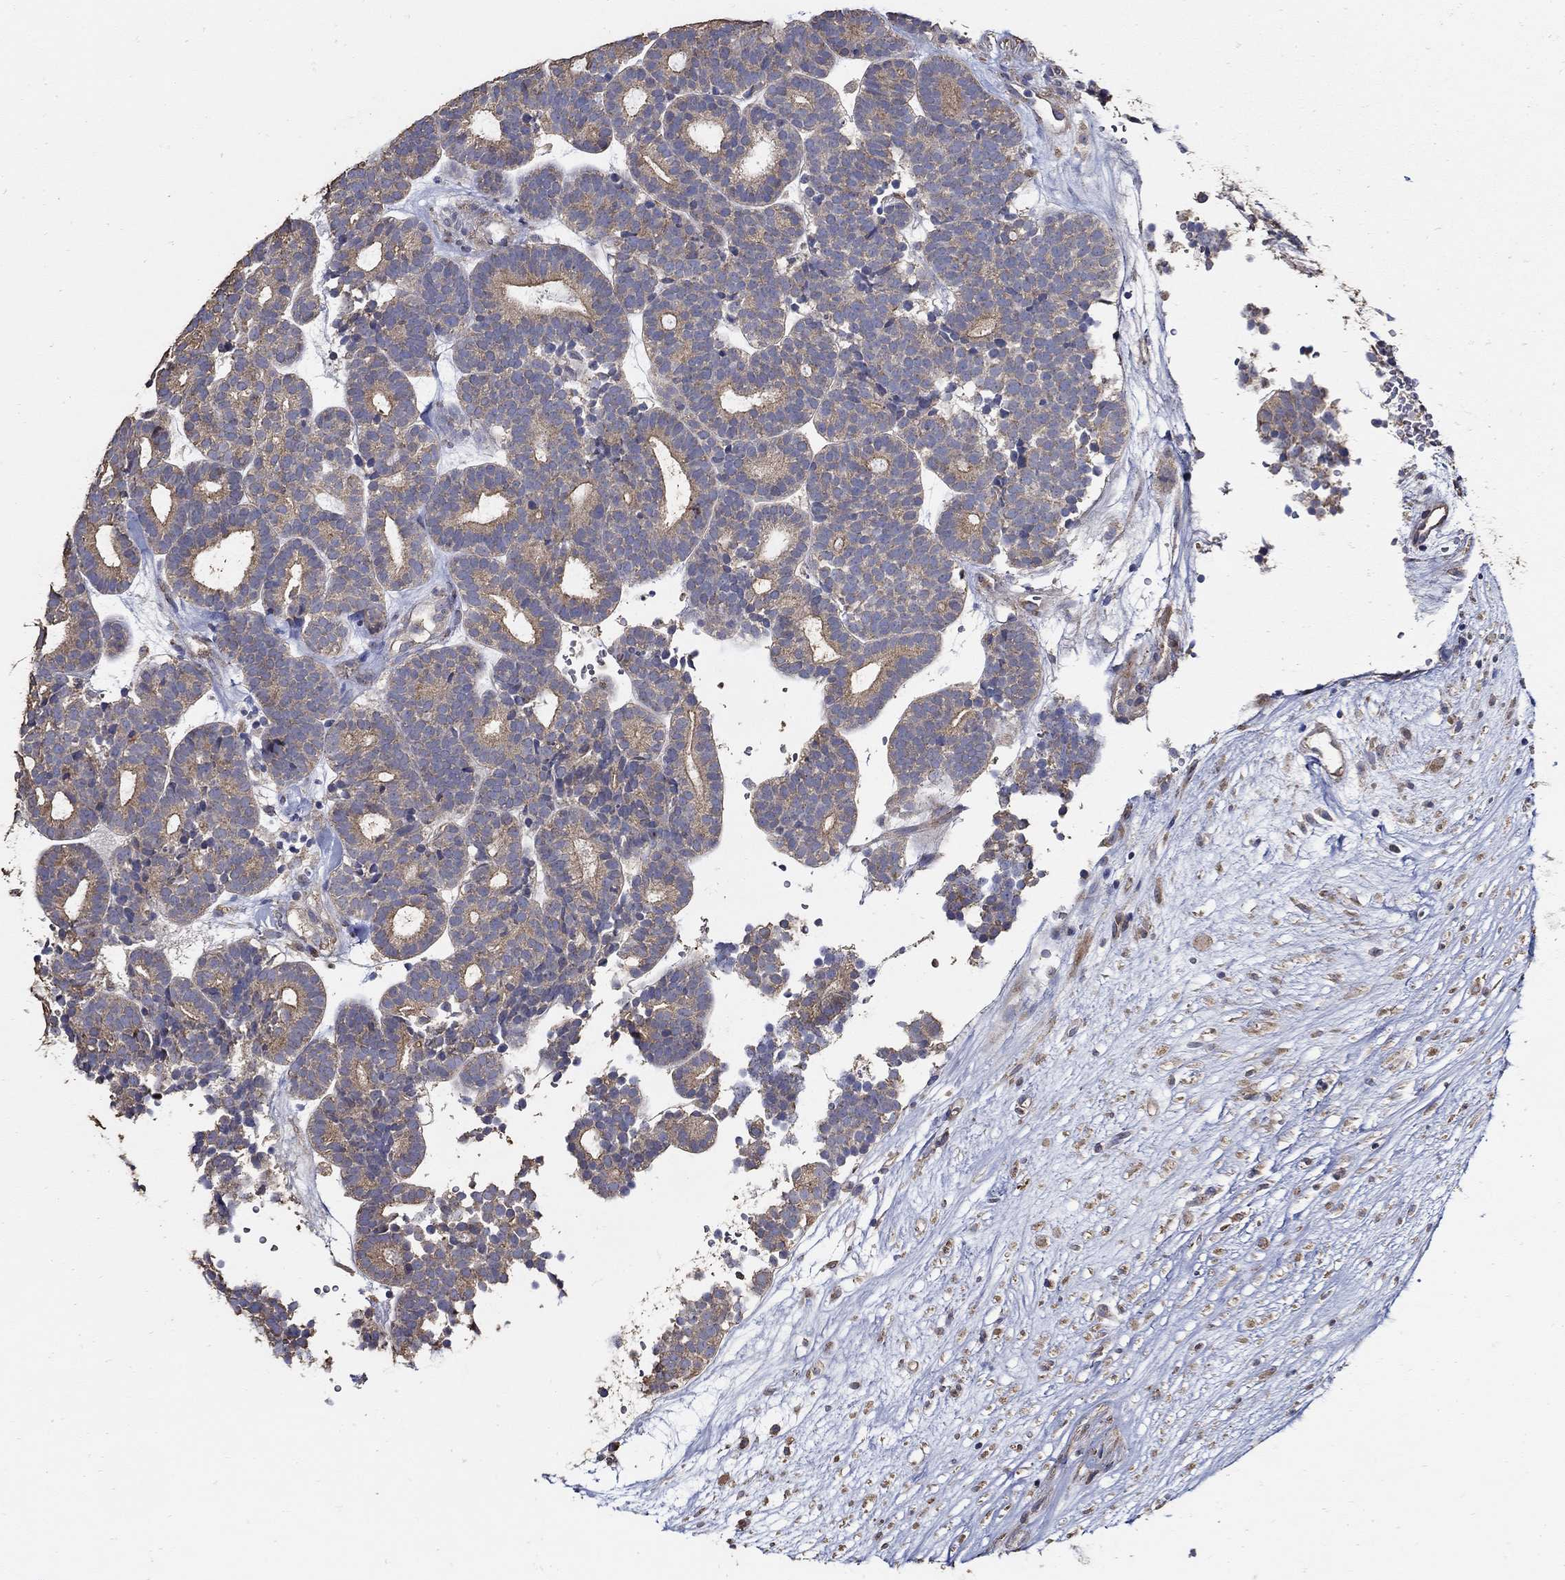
{"staining": {"intensity": "moderate", "quantity": "25%-75%", "location": "cytoplasmic/membranous"}, "tissue": "head and neck cancer", "cell_type": "Tumor cells", "image_type": "cancer", "snomed": [{"axis": "morphology", "description": "Adenocarcinoma, NOS"}, {"axis": "topography", "description": "Head-Neck"}], "caption": "IHC histopathology image of neoplastic tissue: human head and neck adenocarcinoma stained using IHC demonstrates medium levels of moderate protein expression localized specifically in the cytoplasmic/membranous of tumor cells, appearing as a cytoplasmic/membranous brown color.", "gene": "EMILIN3", "patient": {"sex": "female", "age": 81}}